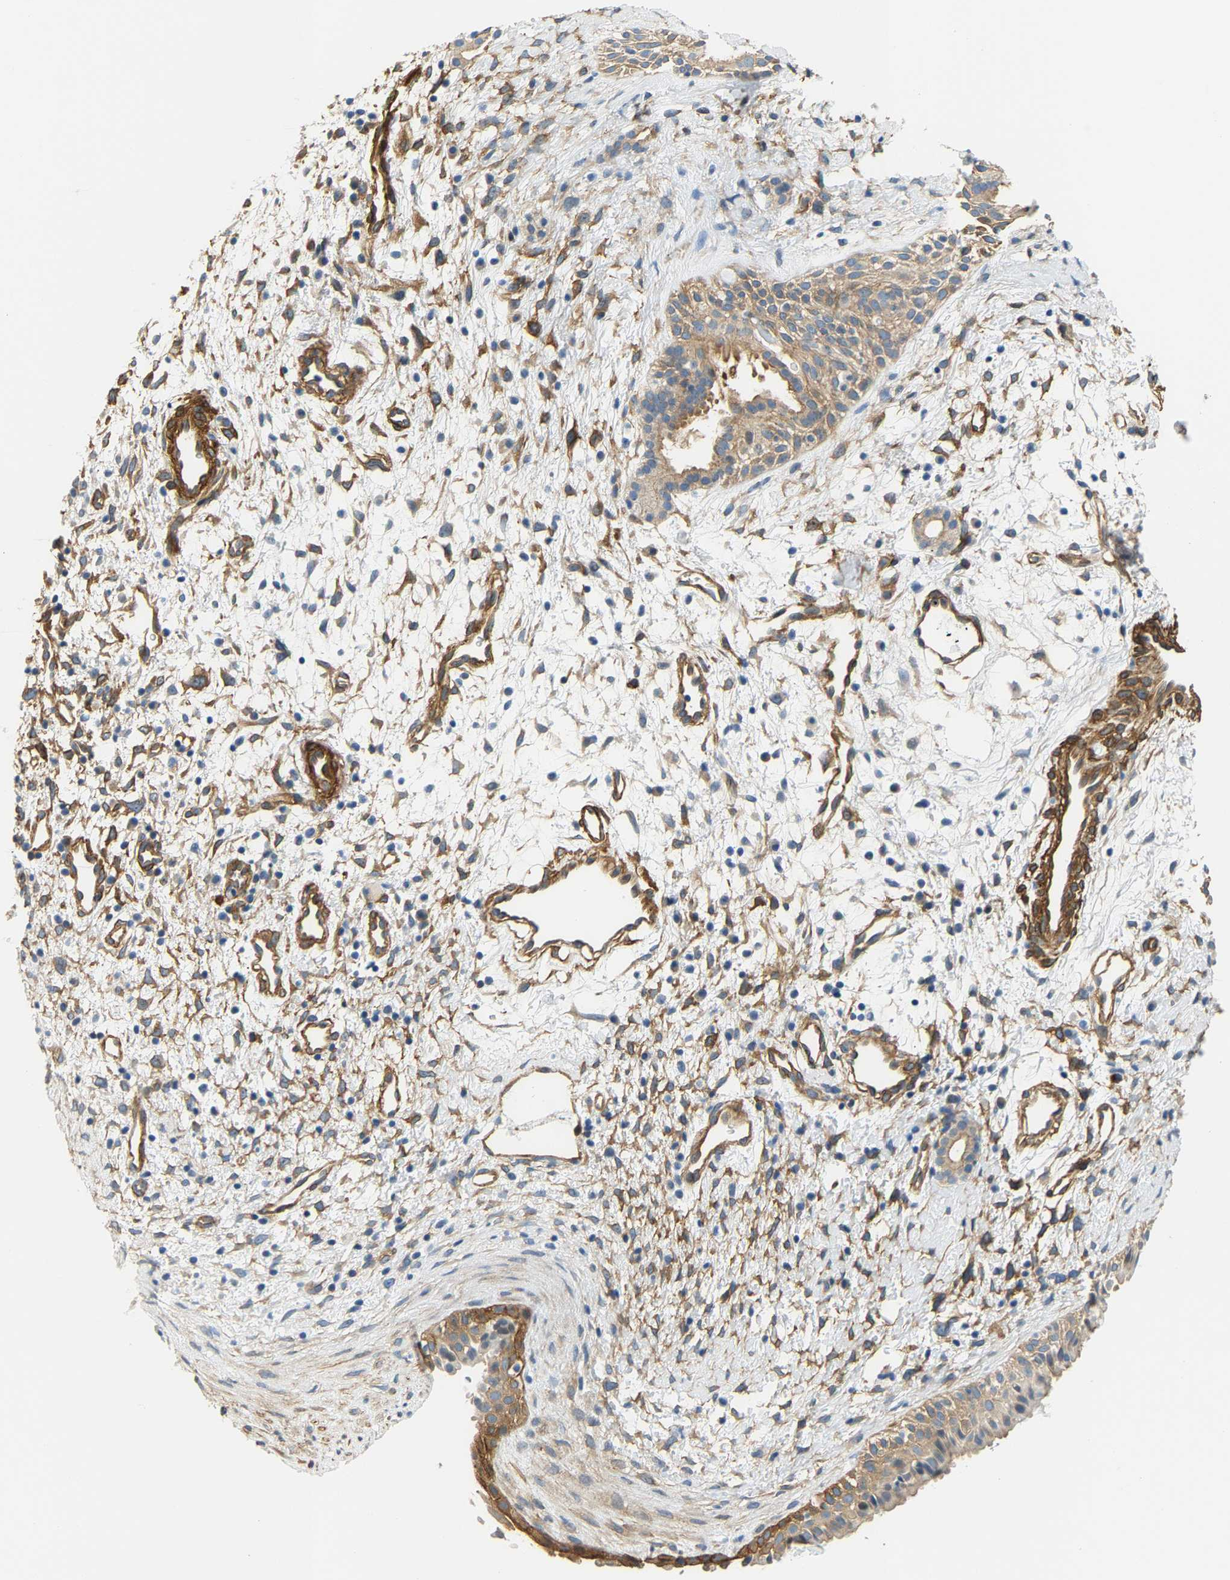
{"staining": {"intensity": "moderate", "quantity": "25%-75%", "location": "cytoplasmic/membranous"}, "tissue": "nasopharynx", "cell_type": "Respiratory epithelial cells", "image_type": "normal", "snomed": [{"axis": "morphology", "description": "Normal tissue, NOS"}, {"axis": "topography", "description": "Nasopharynx"}], "caption": "The photomicrograph displays a brown stain indicating the presence of a protein in the cytoplasmic/membranous of respiratory epithelial cells in nasopharynx.", "gene": "PAWR", "patient": {"sex": "male", "age": 22}}